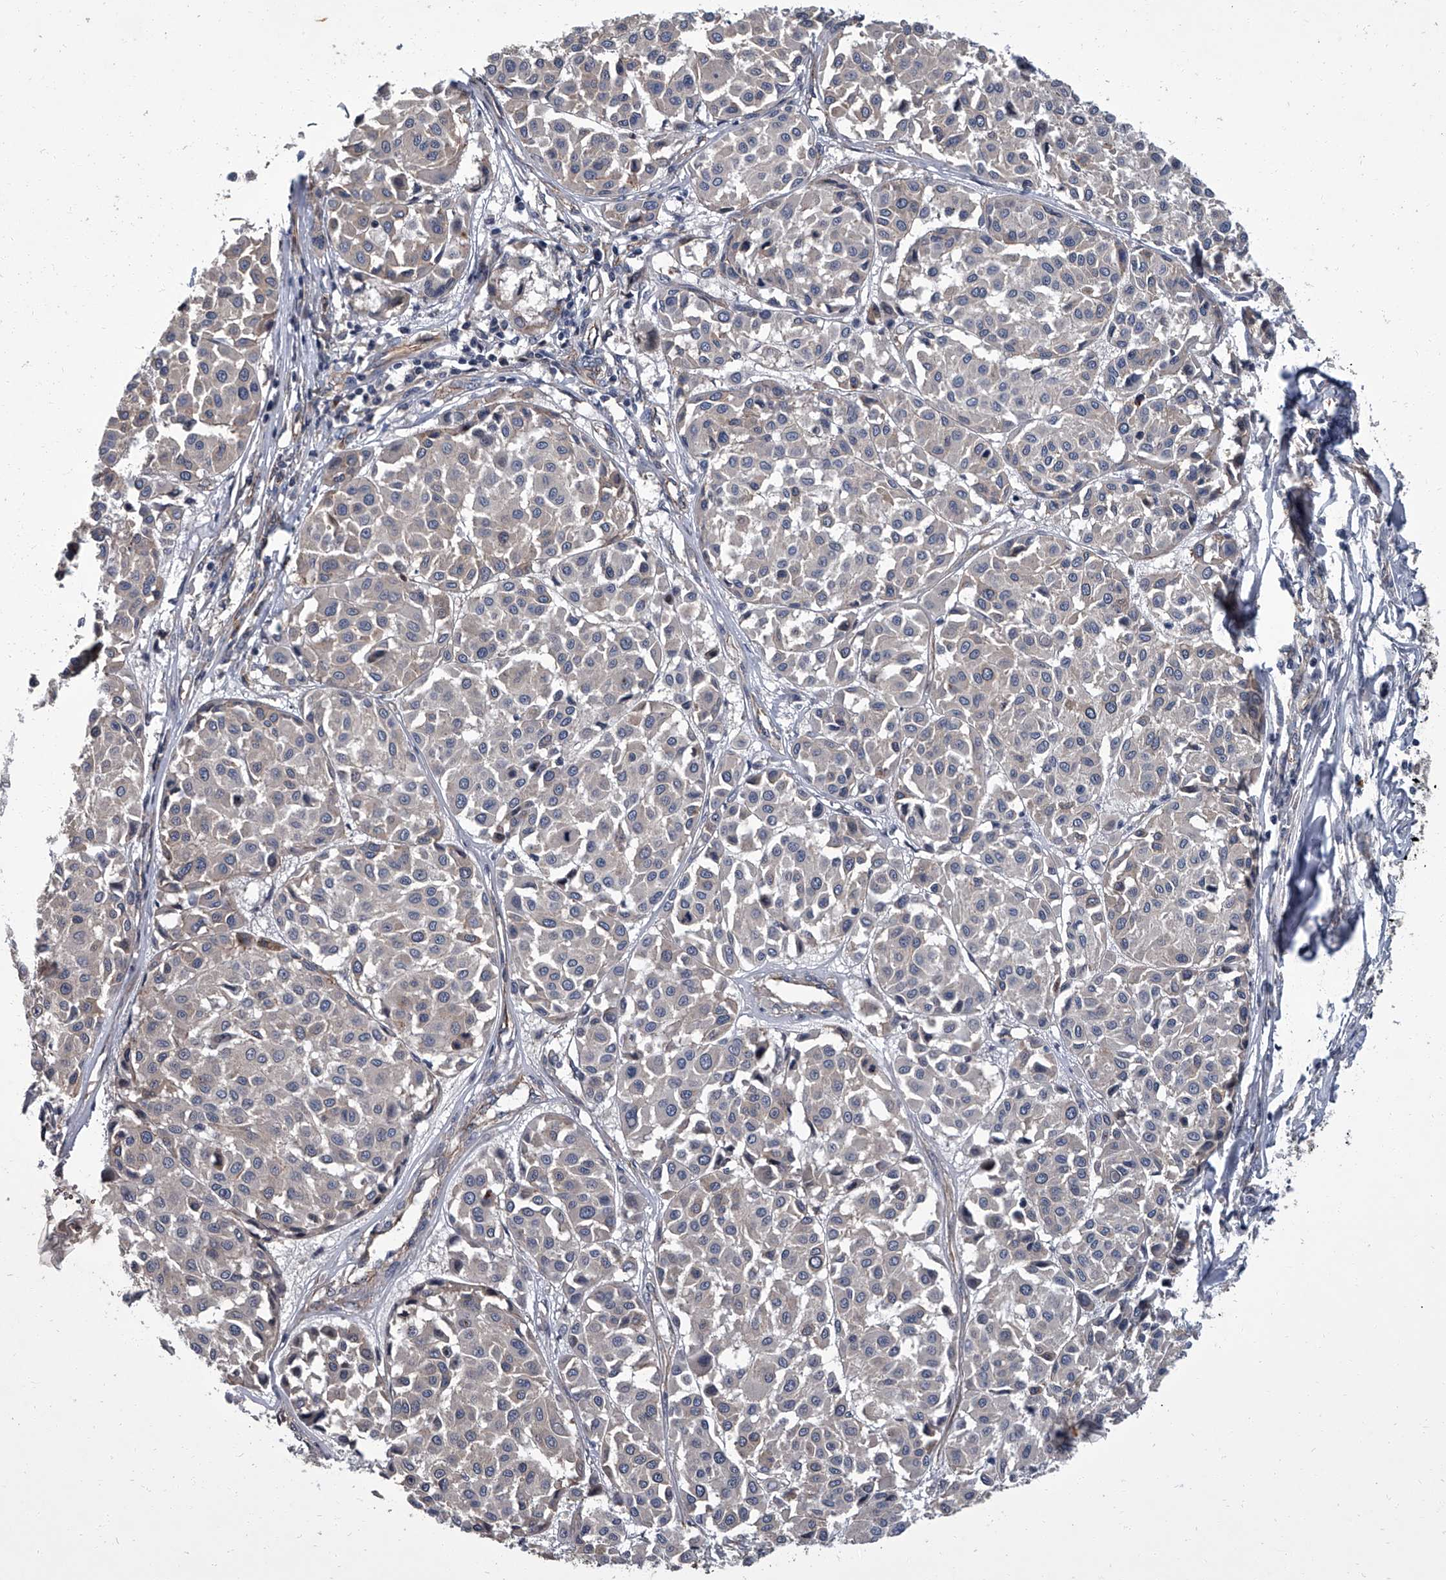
{"staining": {"intensity": "negative", "quantity": "none", "location": "none"}, "tissue": "melanoma", "cell_type": "Tumor cells", "image_type": "cancer", "snomed": [{"axis": "morphology", "description": "Malignant melanoma, Metastatic site"}, {"axis": "topography", "description": "Soft tissue"}], "caption": "Immunohistochemistry (IHC) of malignant melanoma (metastatic site) exhibits no expression in tumor cells.", "gene": "SIRT4", "patient": {"sex": "male", "age": 41}}